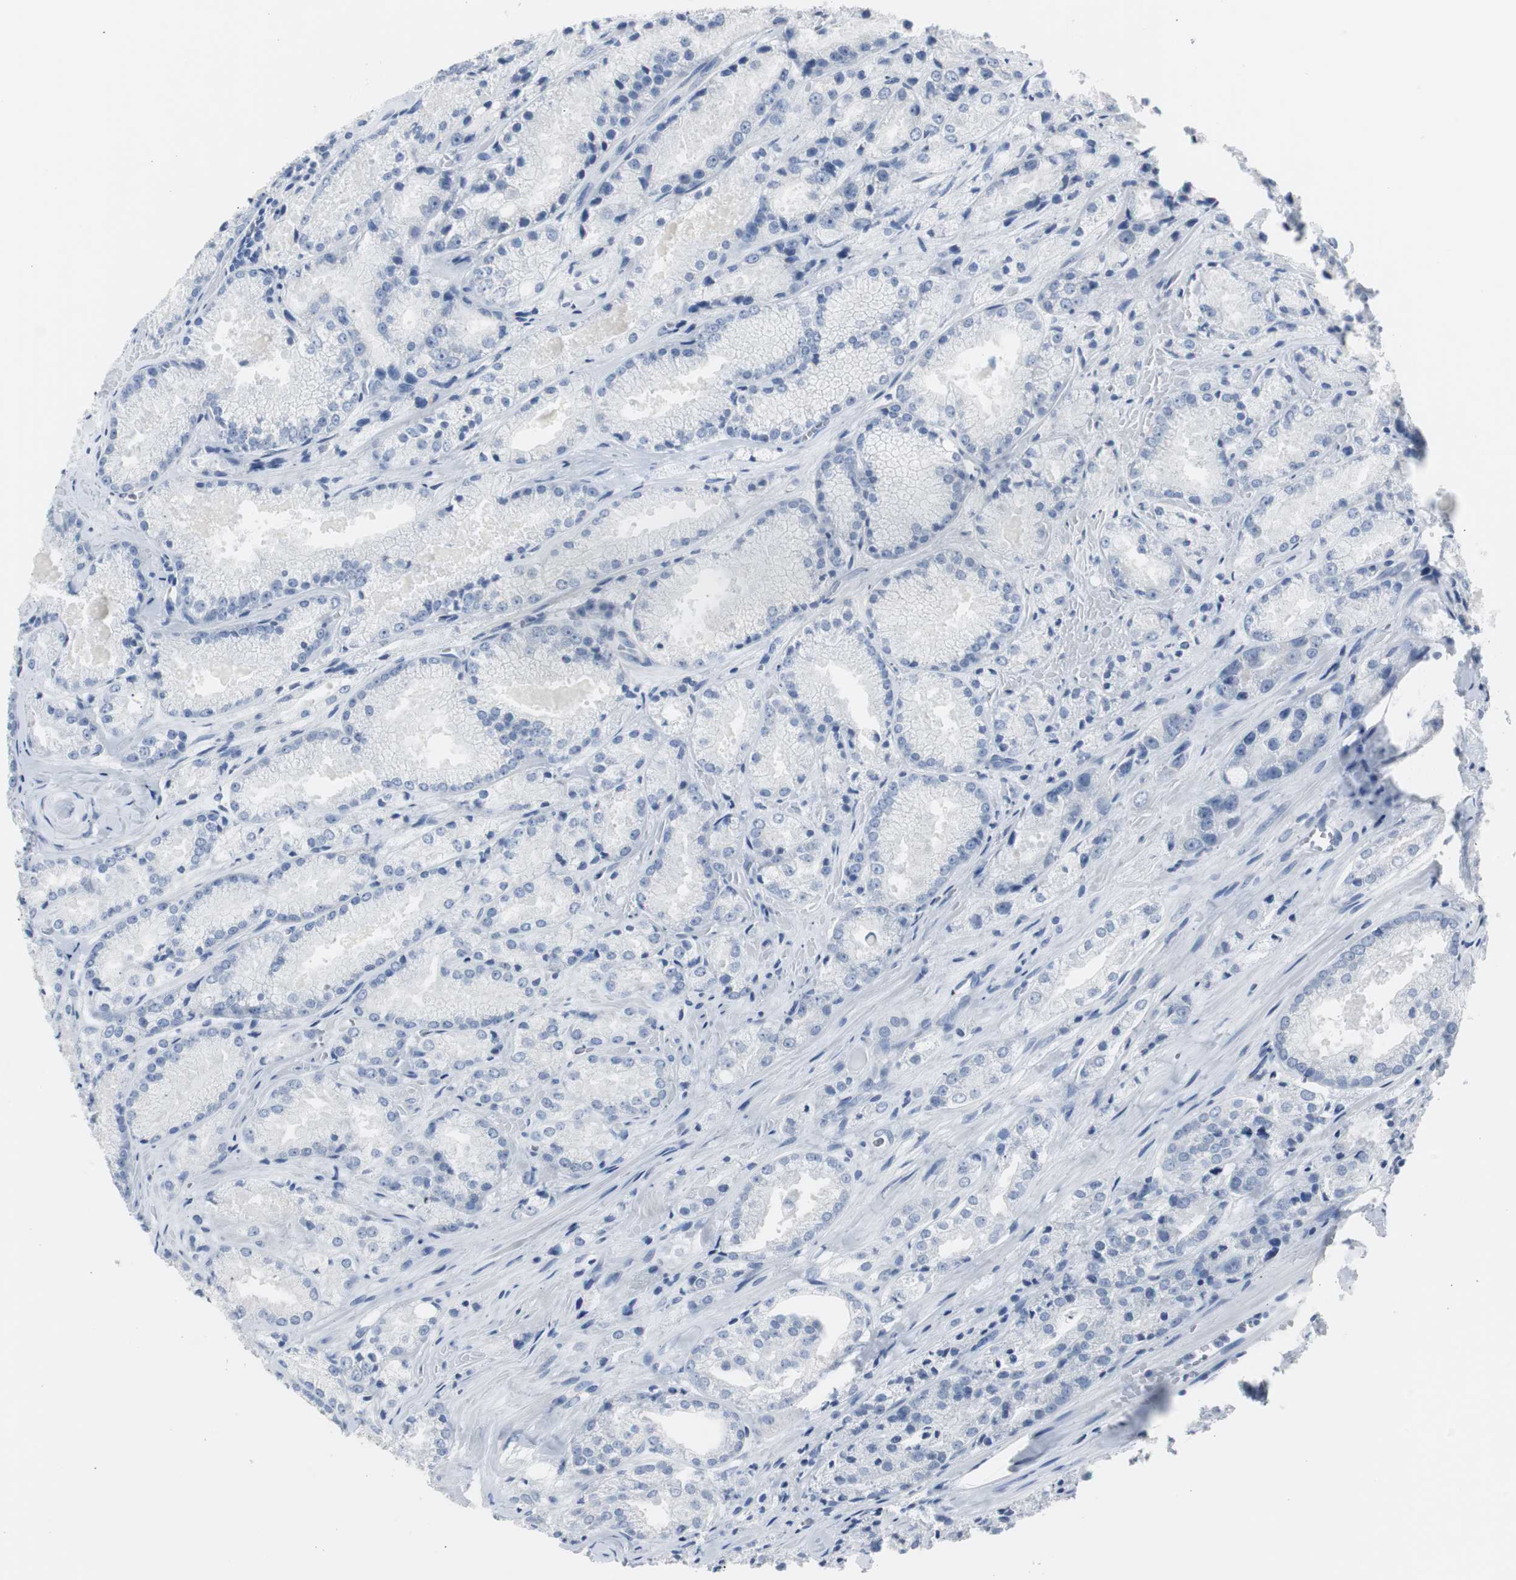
{"staining": {"intensity": "negative", "quantity": "none", "location": "none"}, "tissue": "prostate cancer", "cell_type": "Tumor cells", "image_type": "cancer", "snomed": [{"axis": "morphology", "description": "Adenocarcinoma, Low grade"}, {"axis": "topography", "description": "Prostate"}], "caption": "Tumor cells show no significant protein staining in prostate cancer (low-grade adenocarcinoma). The staining is performed using DAB brown chromogen with nuclei counter-stained in using hematoxylin.", "gene": "S100A7", "patient": {"sex": "male", "age": 64}}